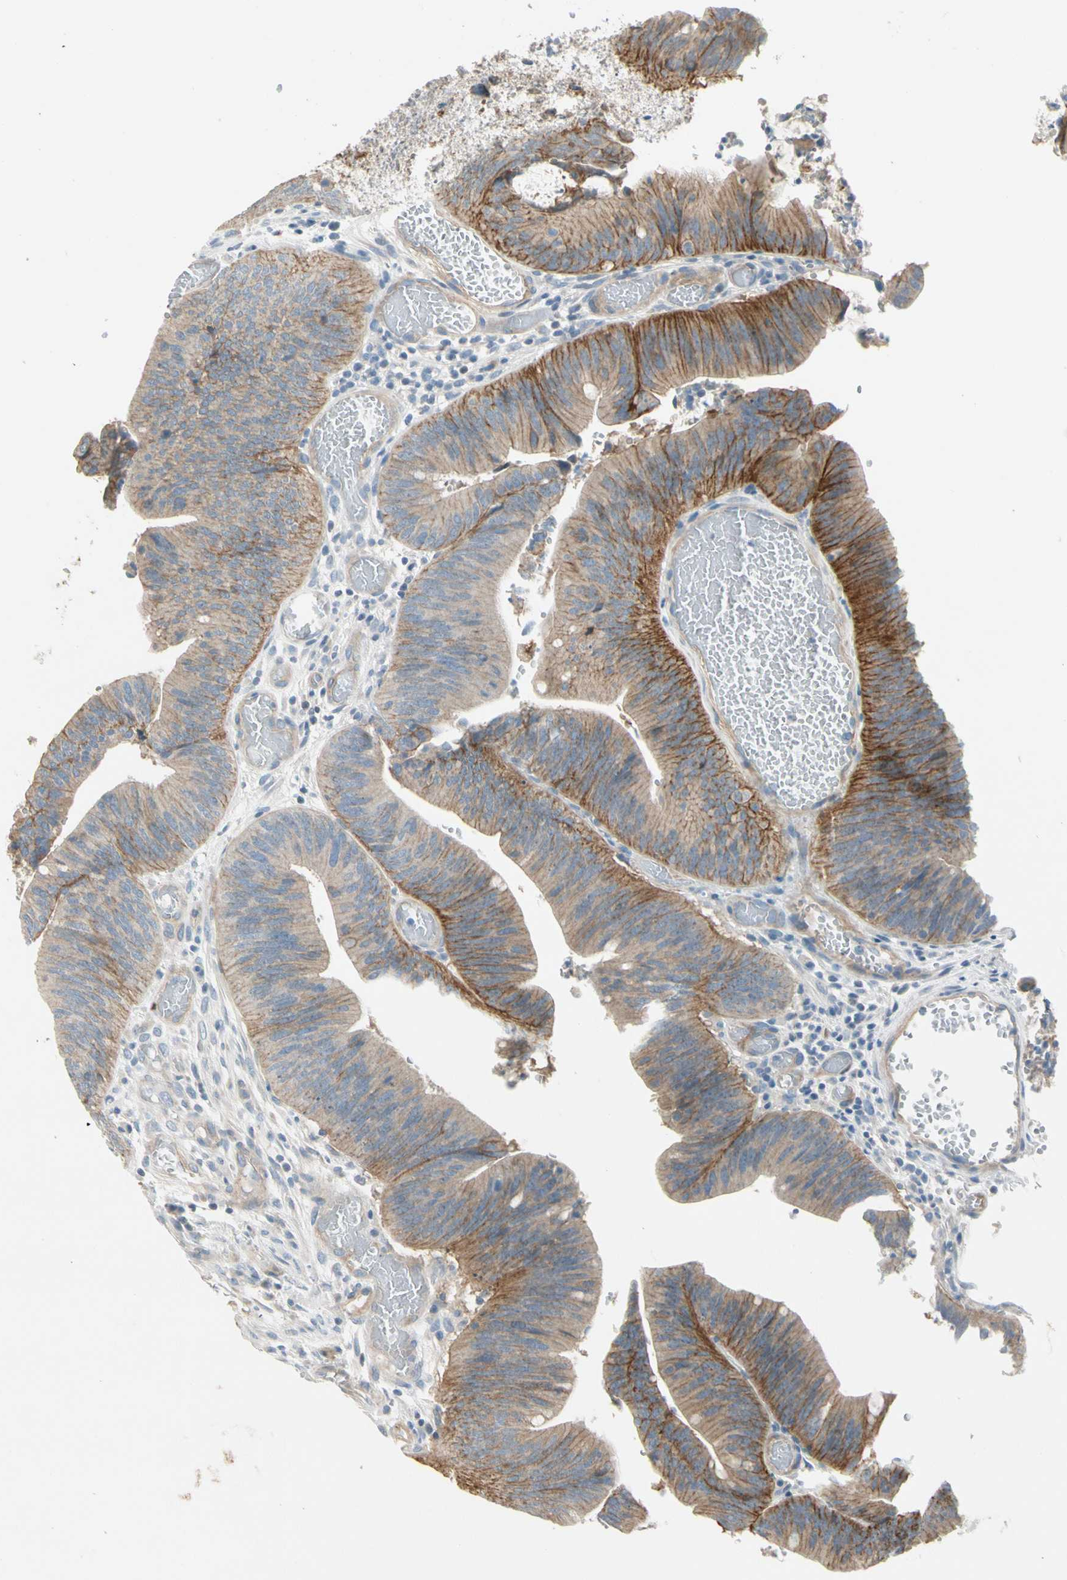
{"staining": {"intensity": "moderate", "quantity": ">75%", "location": "cytoplasmic/membranous"}, "tissue": "colorectal cancer", "cell_type": "Tumor cells", "image_type": "cancer", "snomed": [{"axis": "morphology", "description": "Adenocarcinoma, NOS"}, {"axis": "topography", "description": "Rectum"}], "caption": "DAB (3,3'-diaminobenzidine) immunohistochemical staining of colorectal adenocarcinoma reveals moderate cytoplasmic/membranous protein staining in about >75% of tumor cells.", "gene": "ITGA3", "patient": {"sex": "female", "age": 66}}